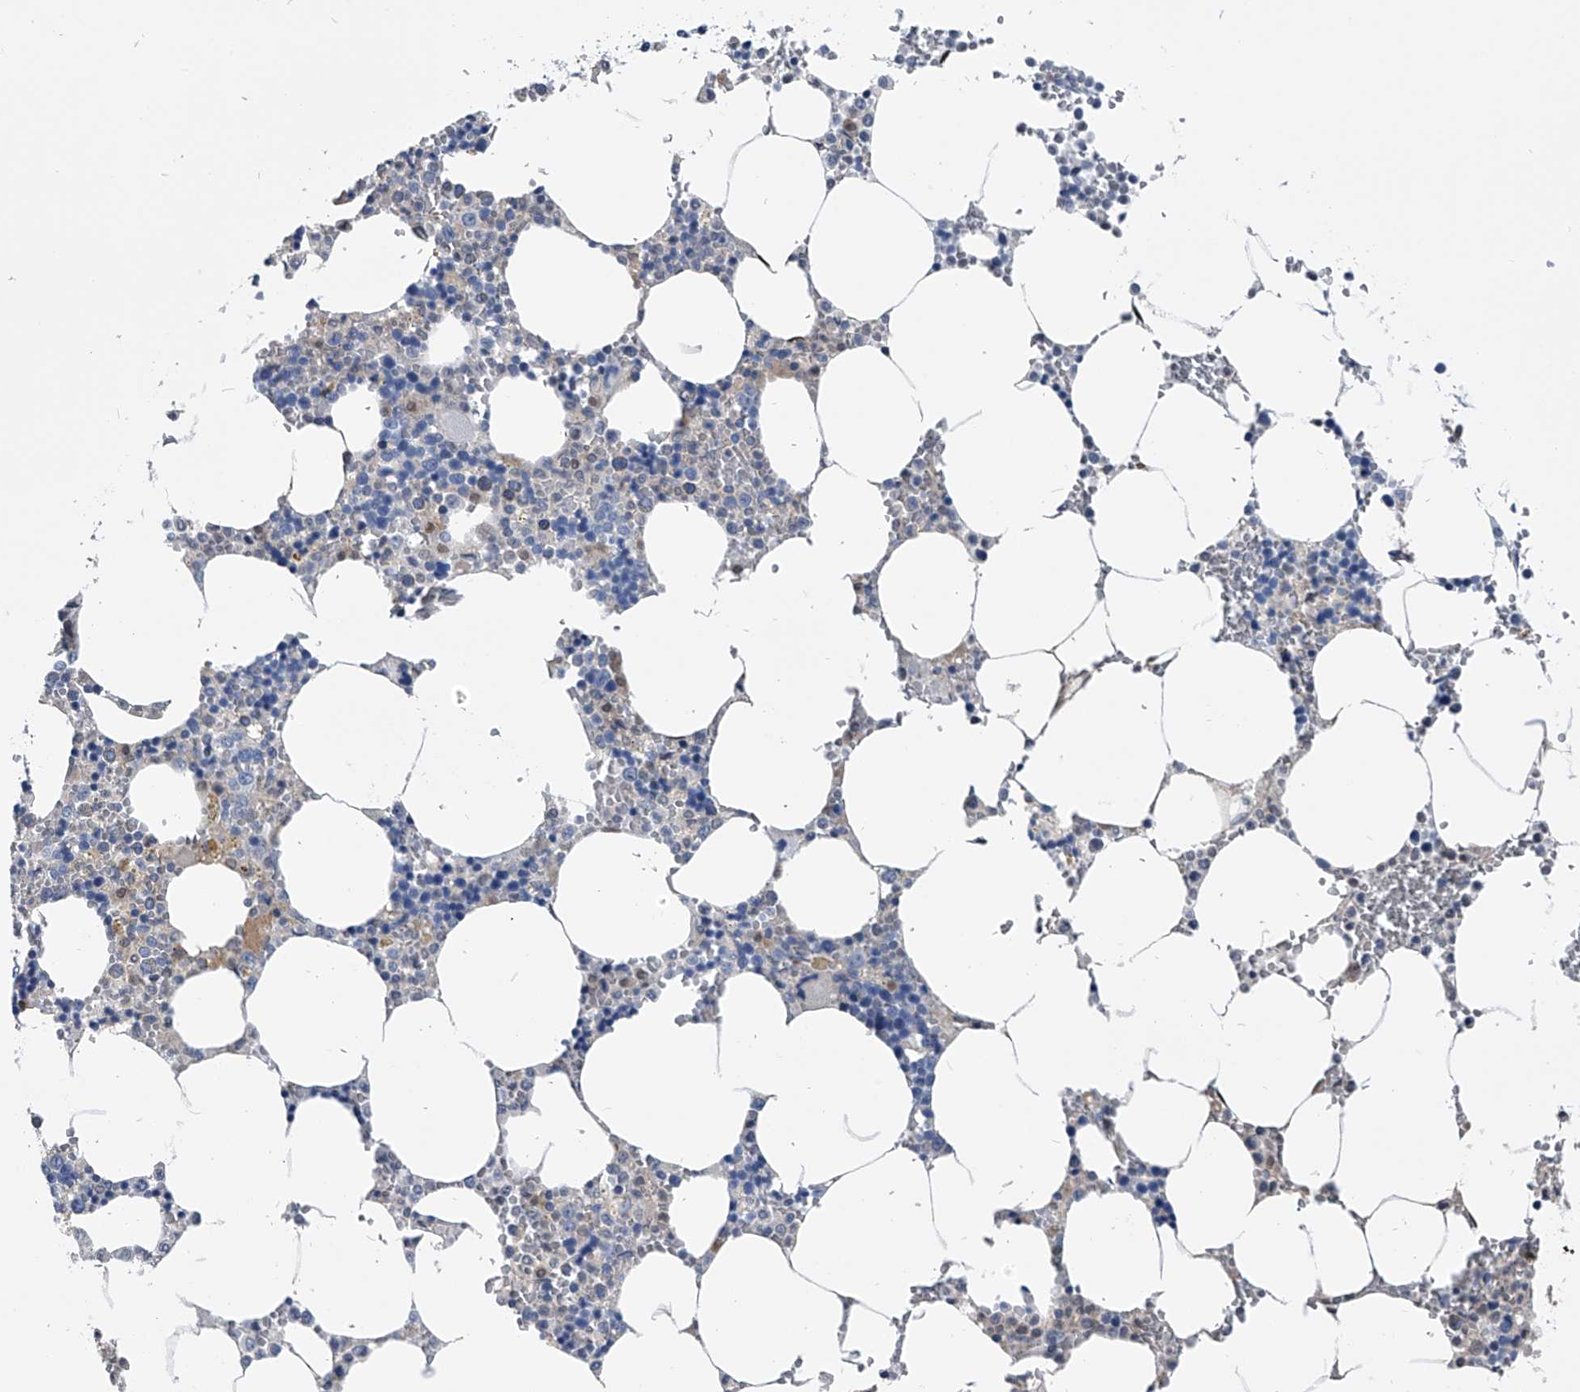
{"staining": {"intensity": "negative", "quantity": "none", "location": "none"}, "tissue": "bone marrow", "cell_type": "Hematopoietic cells", "image_type": "normal", "snomed": [{"axis": "morphology", "description": "Normal tissue, NOS"}, {"axis": "topography", "description": "Bone marrow"}], "caption": "Immunohistochemistry histopathology image of unremarkable bone marrow: human bone marrow stained with DAB (3,3'-diaminobenzidine) reveals no significant protein positivity in hematopoietic cells.", "gene": "PDXK", "patient": {"sex": "male", "age": 70}}